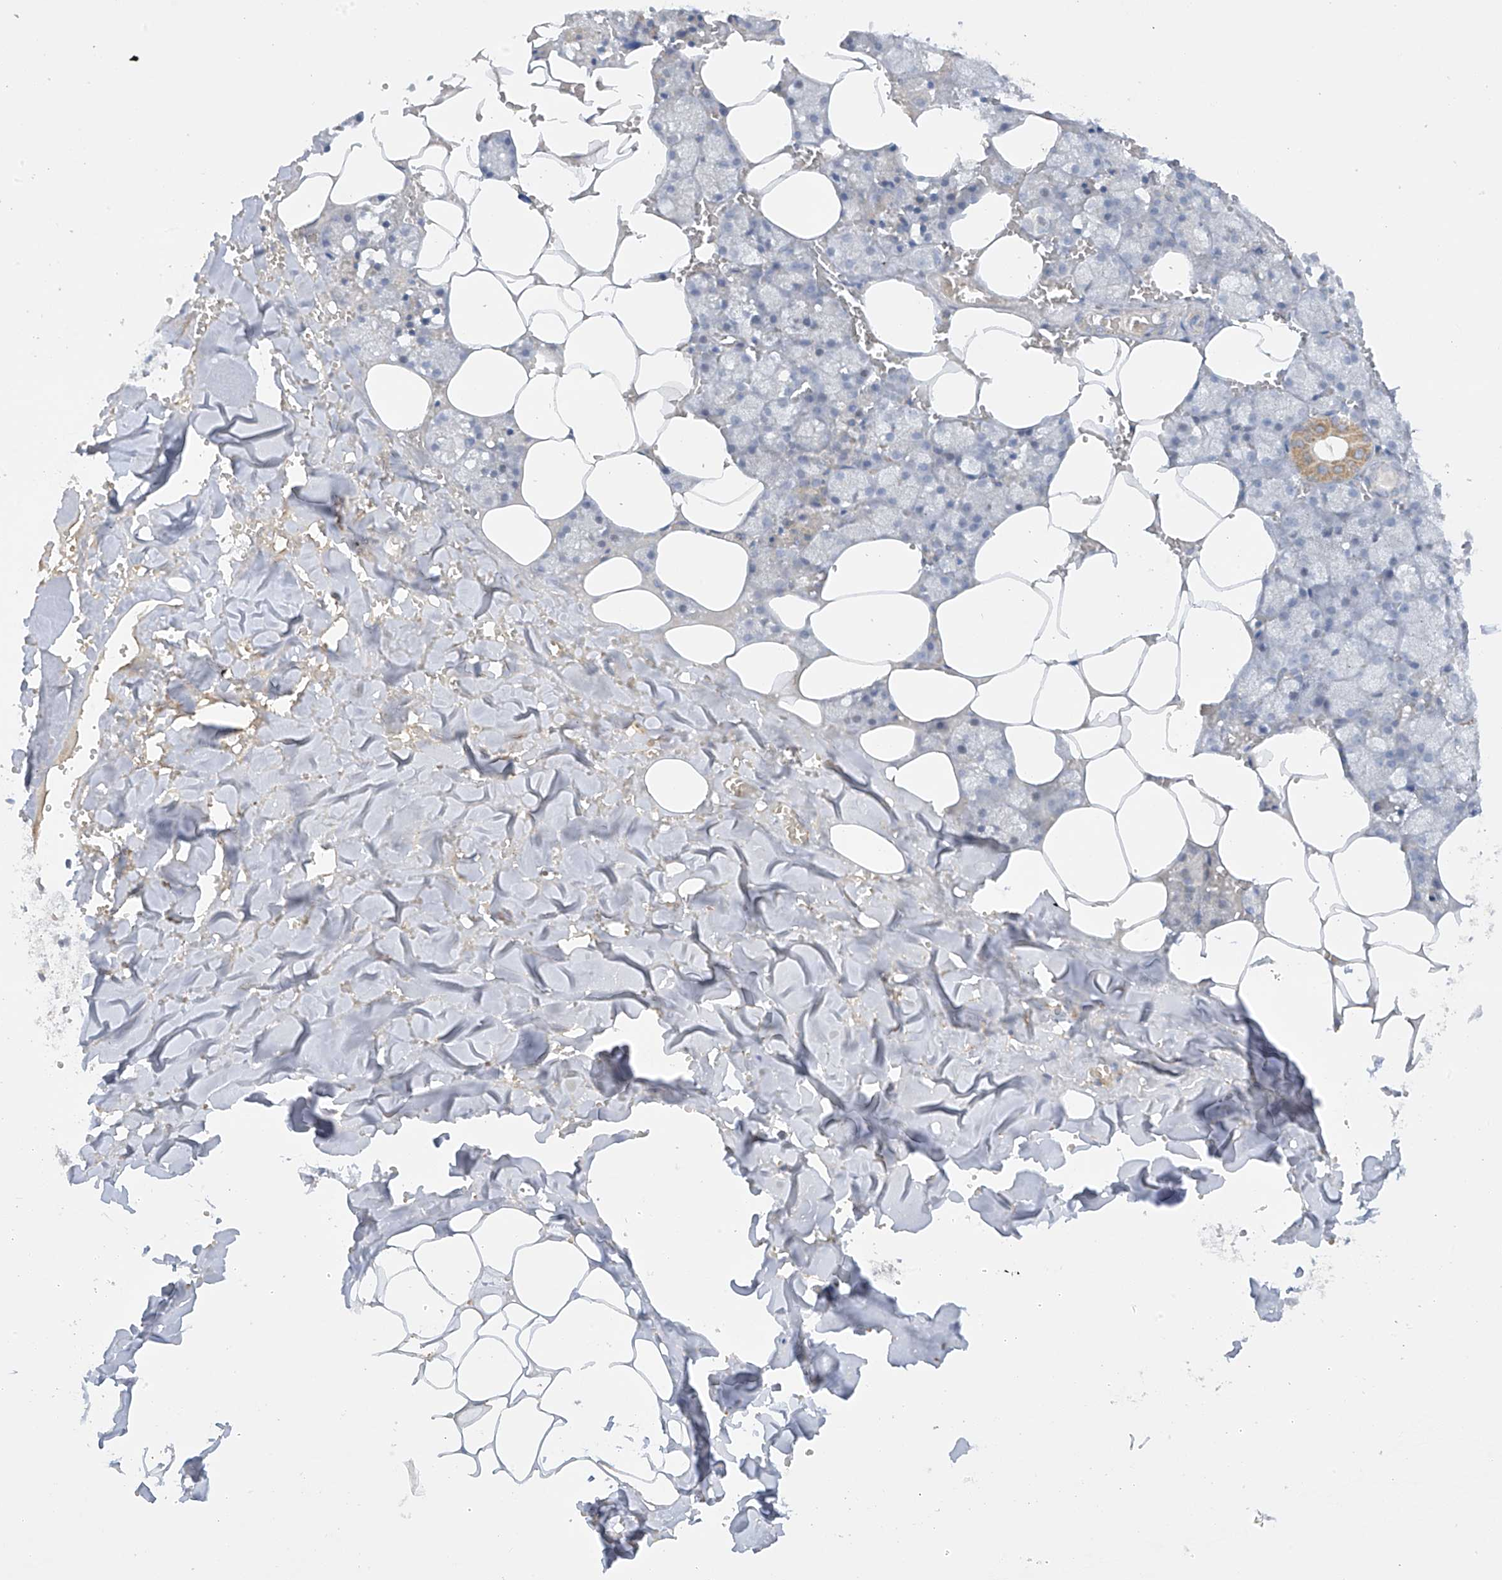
{"staining": {"intensity": "moderate", "quantity": "<25%", "location": "cytoplasmic/membranous"}, "tissue": "salivary gland", "cell_type": "Glandular cells", "image_type": "normal", "snomed": [{"axis": "morphology", "description": "Normal tissue, NOS"}, {"axis": "topography", "description": "Salivary gland"}], "caption": "Moderate cytoplasmic/membranous expression is appreciated in approximately <25% of glandular cells in benign salivary gland. The staining was performed using DAB, with brown indicating positive protein expression. Nuclei are stained blue with hematoxylin.", "gene": "METTL18", "patient": {"sex": "male", "age": 62}}